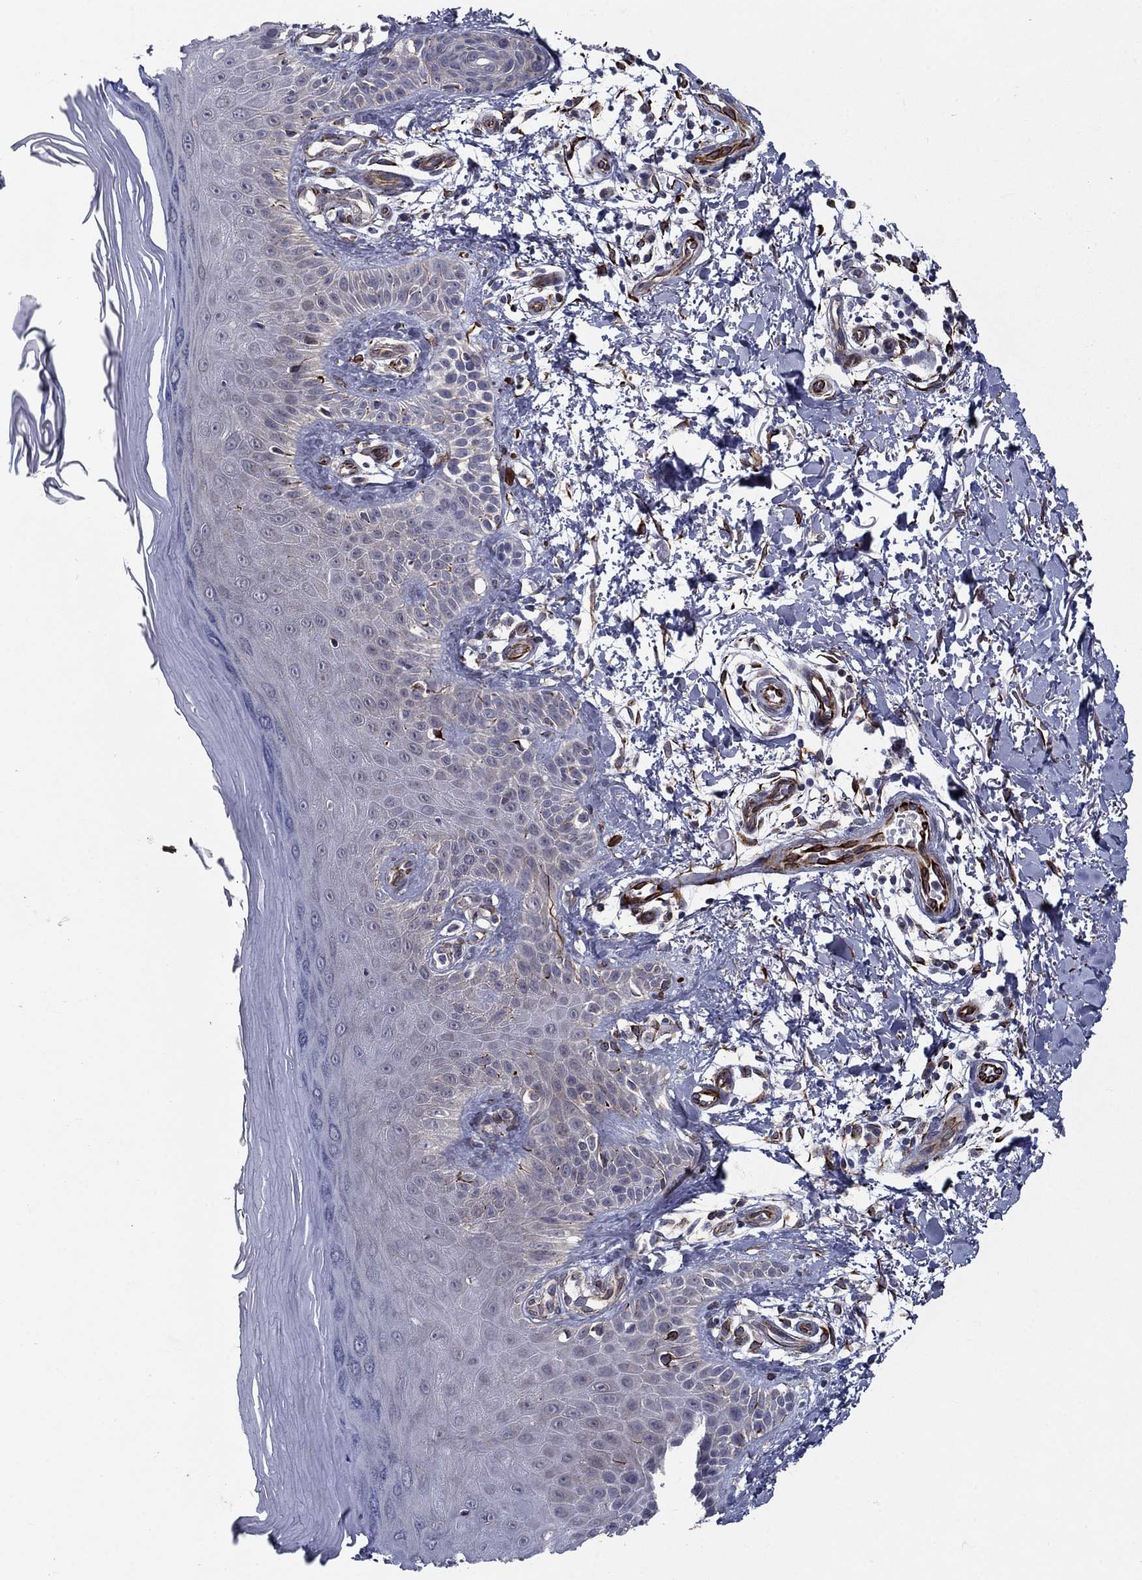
{"staining": {"intensity": "strong", "quantity": "<25%", "location": "cytoplasmic/membranous"}, "tissue": "skin", "cell_type": "Fibroblasts", "image_type": "normal", "snomed": [{"axis": "morphology", "description": "Normal tissue, NOS"}, {"axis": "morphology", "description": "Inflammation, NOS"}, {"axis": "morphology", "description": "Fibrosis, NOS"}, {"axis": "topography", "description": "Skin"}], "caption": "This photomicrograph shows normal skin stained with IHC to label a protein in brown. The cytoplasmic/membranous of fibroblasts show strong positivity for the protein. Nuclei are counter-stained blue.", "gene": "LACTB2", "patient": {"sex": "male", "age": 71}}